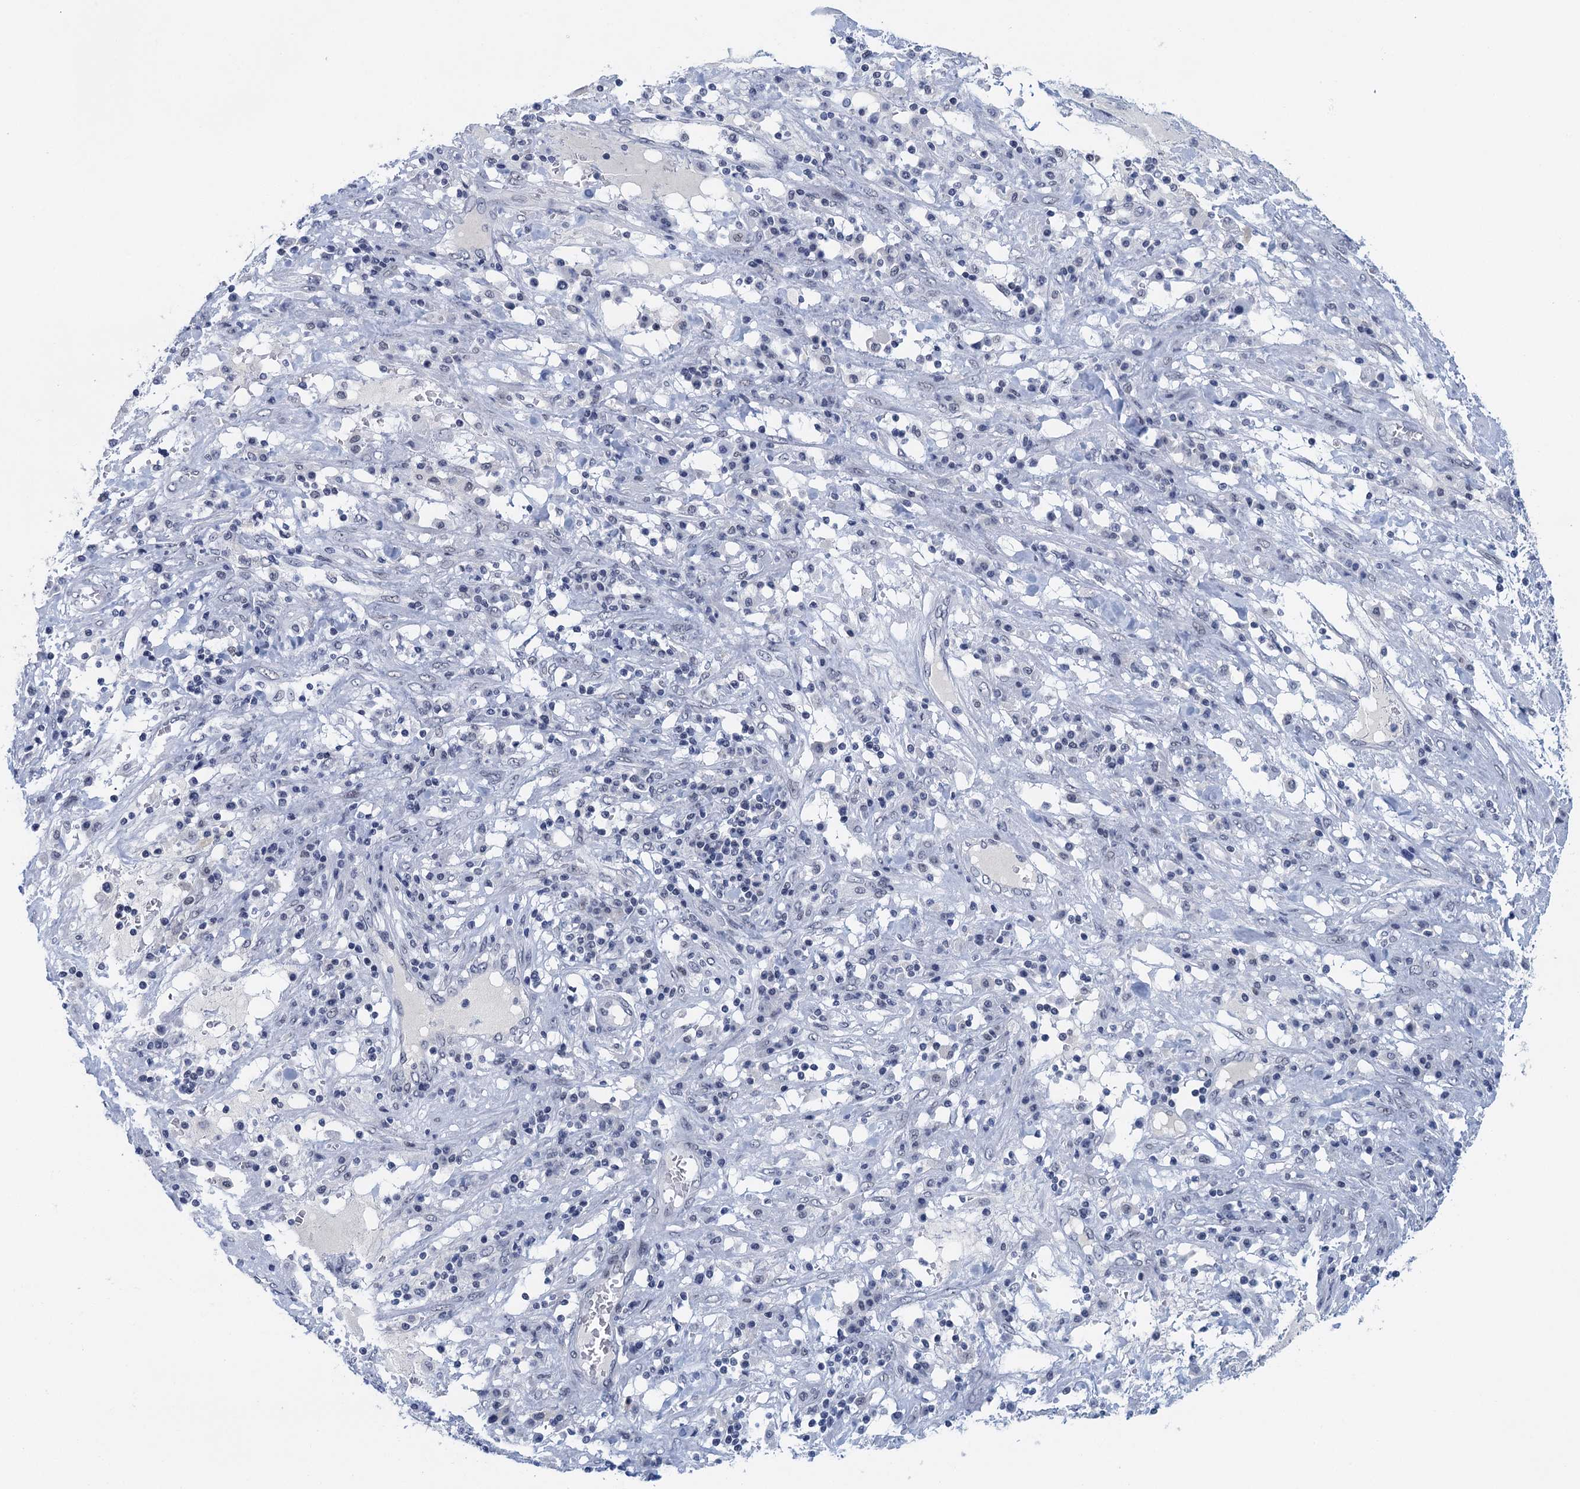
{"staining": {"intensity": "moderate", "quantity": "<25%", "location": "cytoplasmic/membranous"}, "tissue": "endometrial cancer", "cell_type": "Tumor cells", "image_type": "cancer", "snomed": [{"axis": "morphology", "description": "Adenocarcinoma, NOS"}, {"axis": "topography", "description": "Endometrium"}], "caption": "Immunohistochemical staining of human endometrial cancer reveals low levels of moderate cytoplasmic/membranous protein staining in about <25% of tumor cells. Nuclei are stained in blue.", "gene": "EPS8L1", "patient": {"sex": "female", "age": 49}}